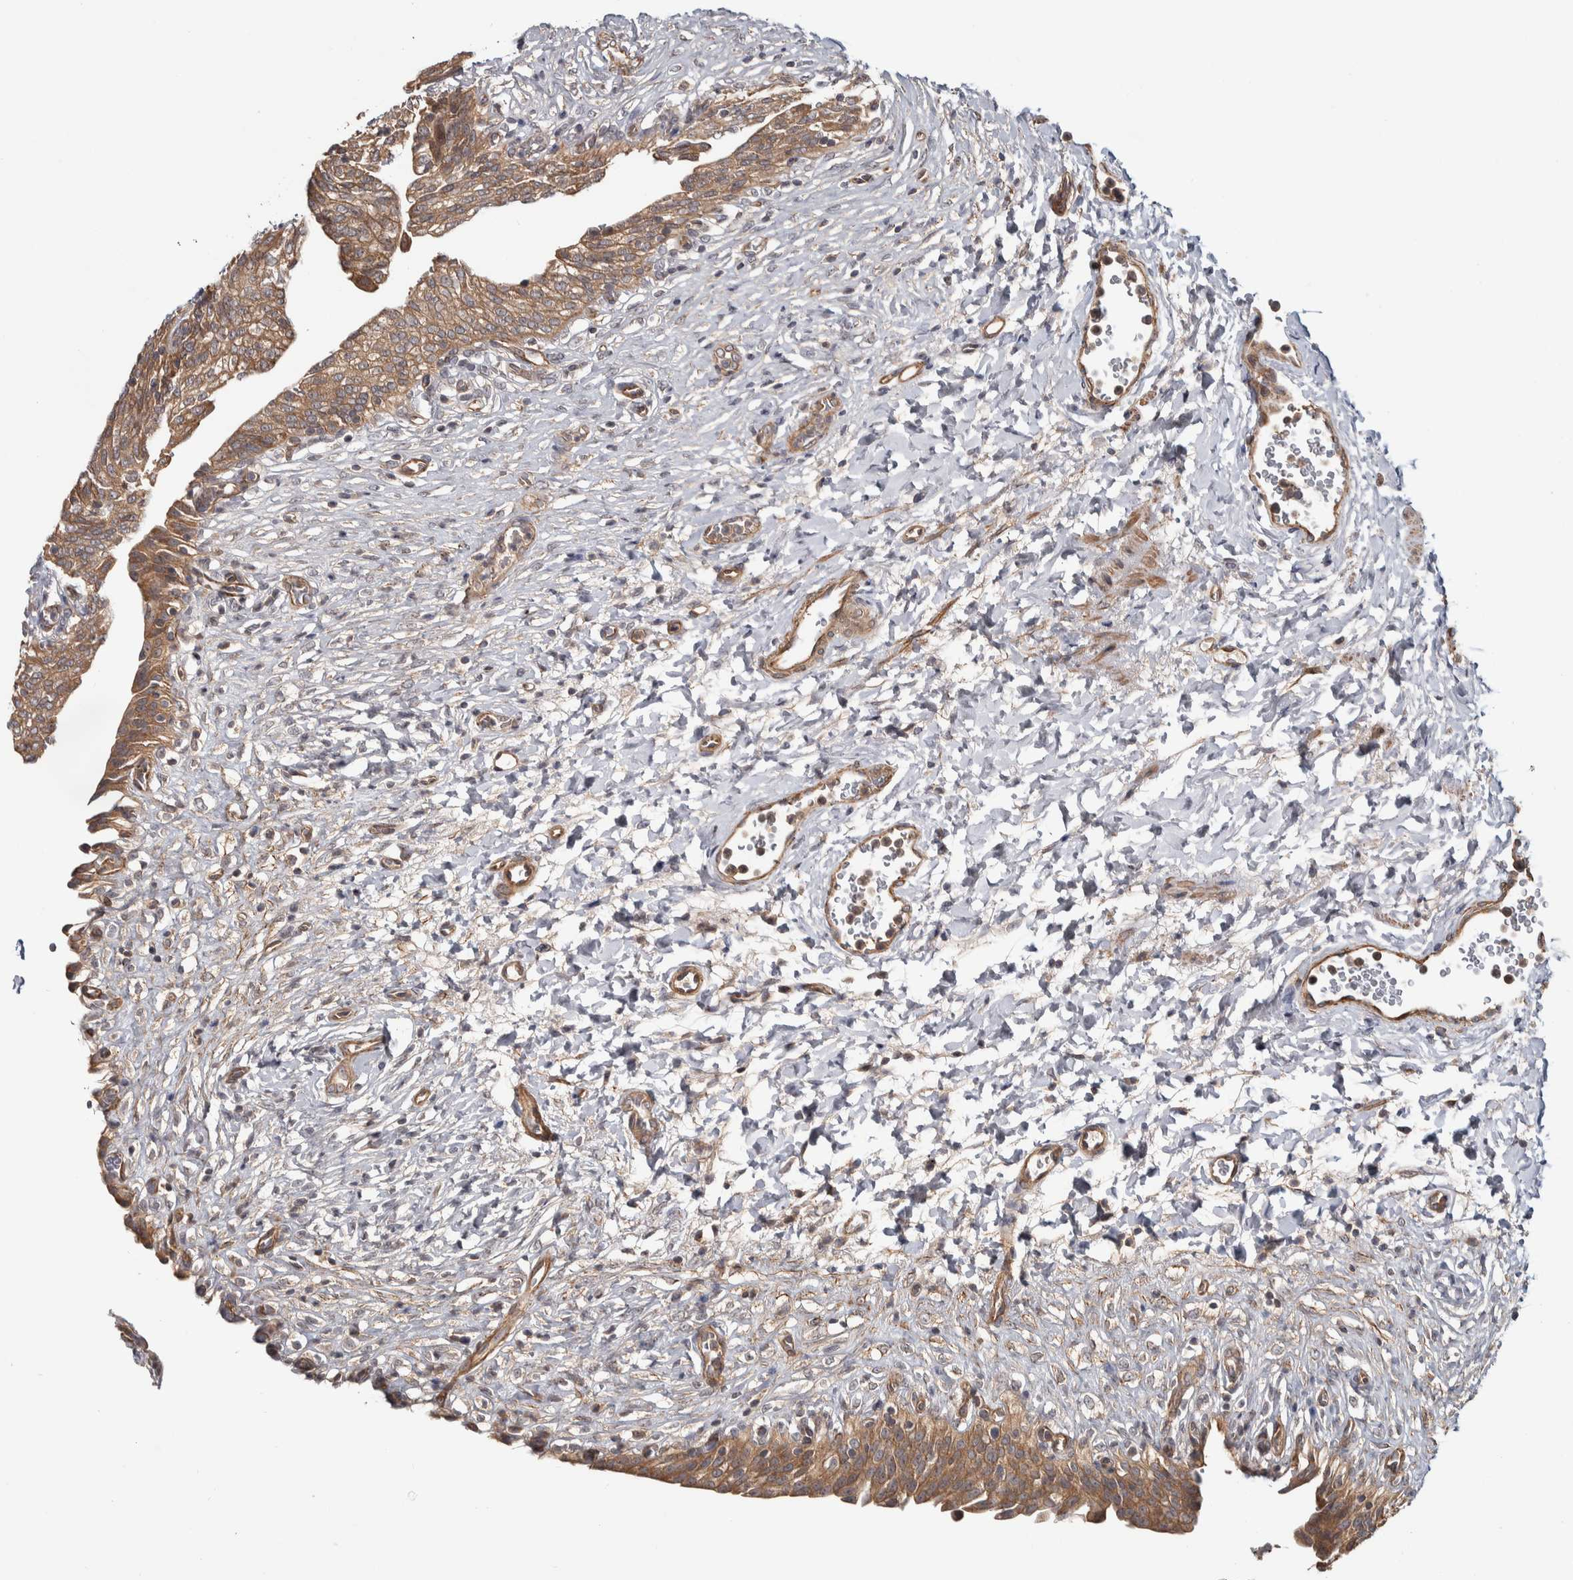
{"staining": {"intensity": "moderate", "quantity": ">75%", "location": "cytoplasmic/membranous"}, "tissue": "urinary bladder", "cell_type": "Urothelial cells", "image_type": "normal", "snomed": [{"axis": "morphology", "description": "Urothelial carcinoma, High grade"}, {"axis": "topography", "description": "Urinary bladder"}], "caption": "IHC photomicrograph of unremarkable human urinary bladder stained for a protein (brown), which reveals medium levels of moderate cytoplasmic/membranous positivity in approximately >75% of urothelial cells.", "gene": "CHMP4C", "patient": {"sex": "male", "age": 46}}